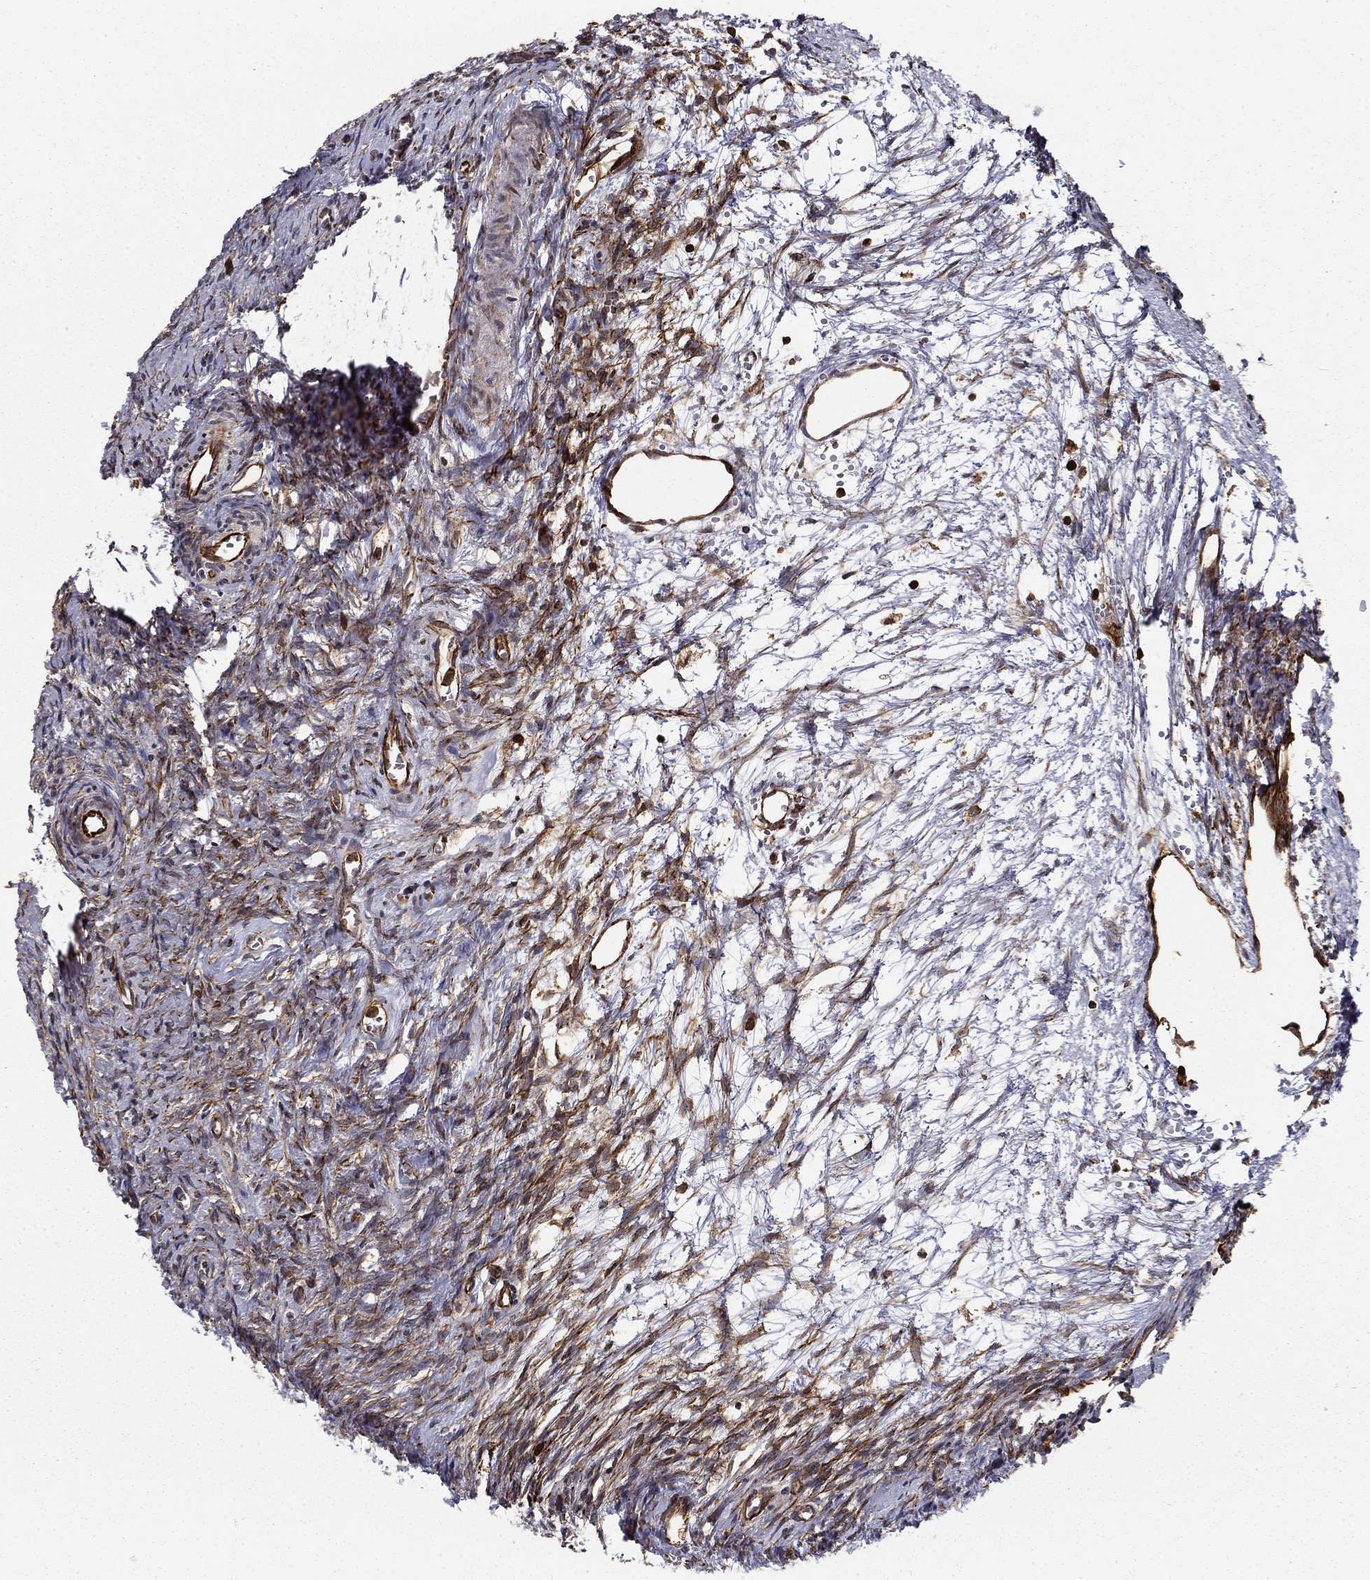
{"staining": {"intensity": "negative", "quantity": "none", "location": "none"}, "tissue": "ovary", "cell_type": "Ovarian stroma cells", "image_type": "normal", "snomed": [{"axis": "morphology", "description": "Normal tissue, NOS"}, {"axis": "topography", "description": "Ovary"}], "caption": "The IHC micrograph has no significant positivity in ovarian stroma cells of ovary.", "gene": "ADM", "patient": {"sex": "female", "age": 39}}